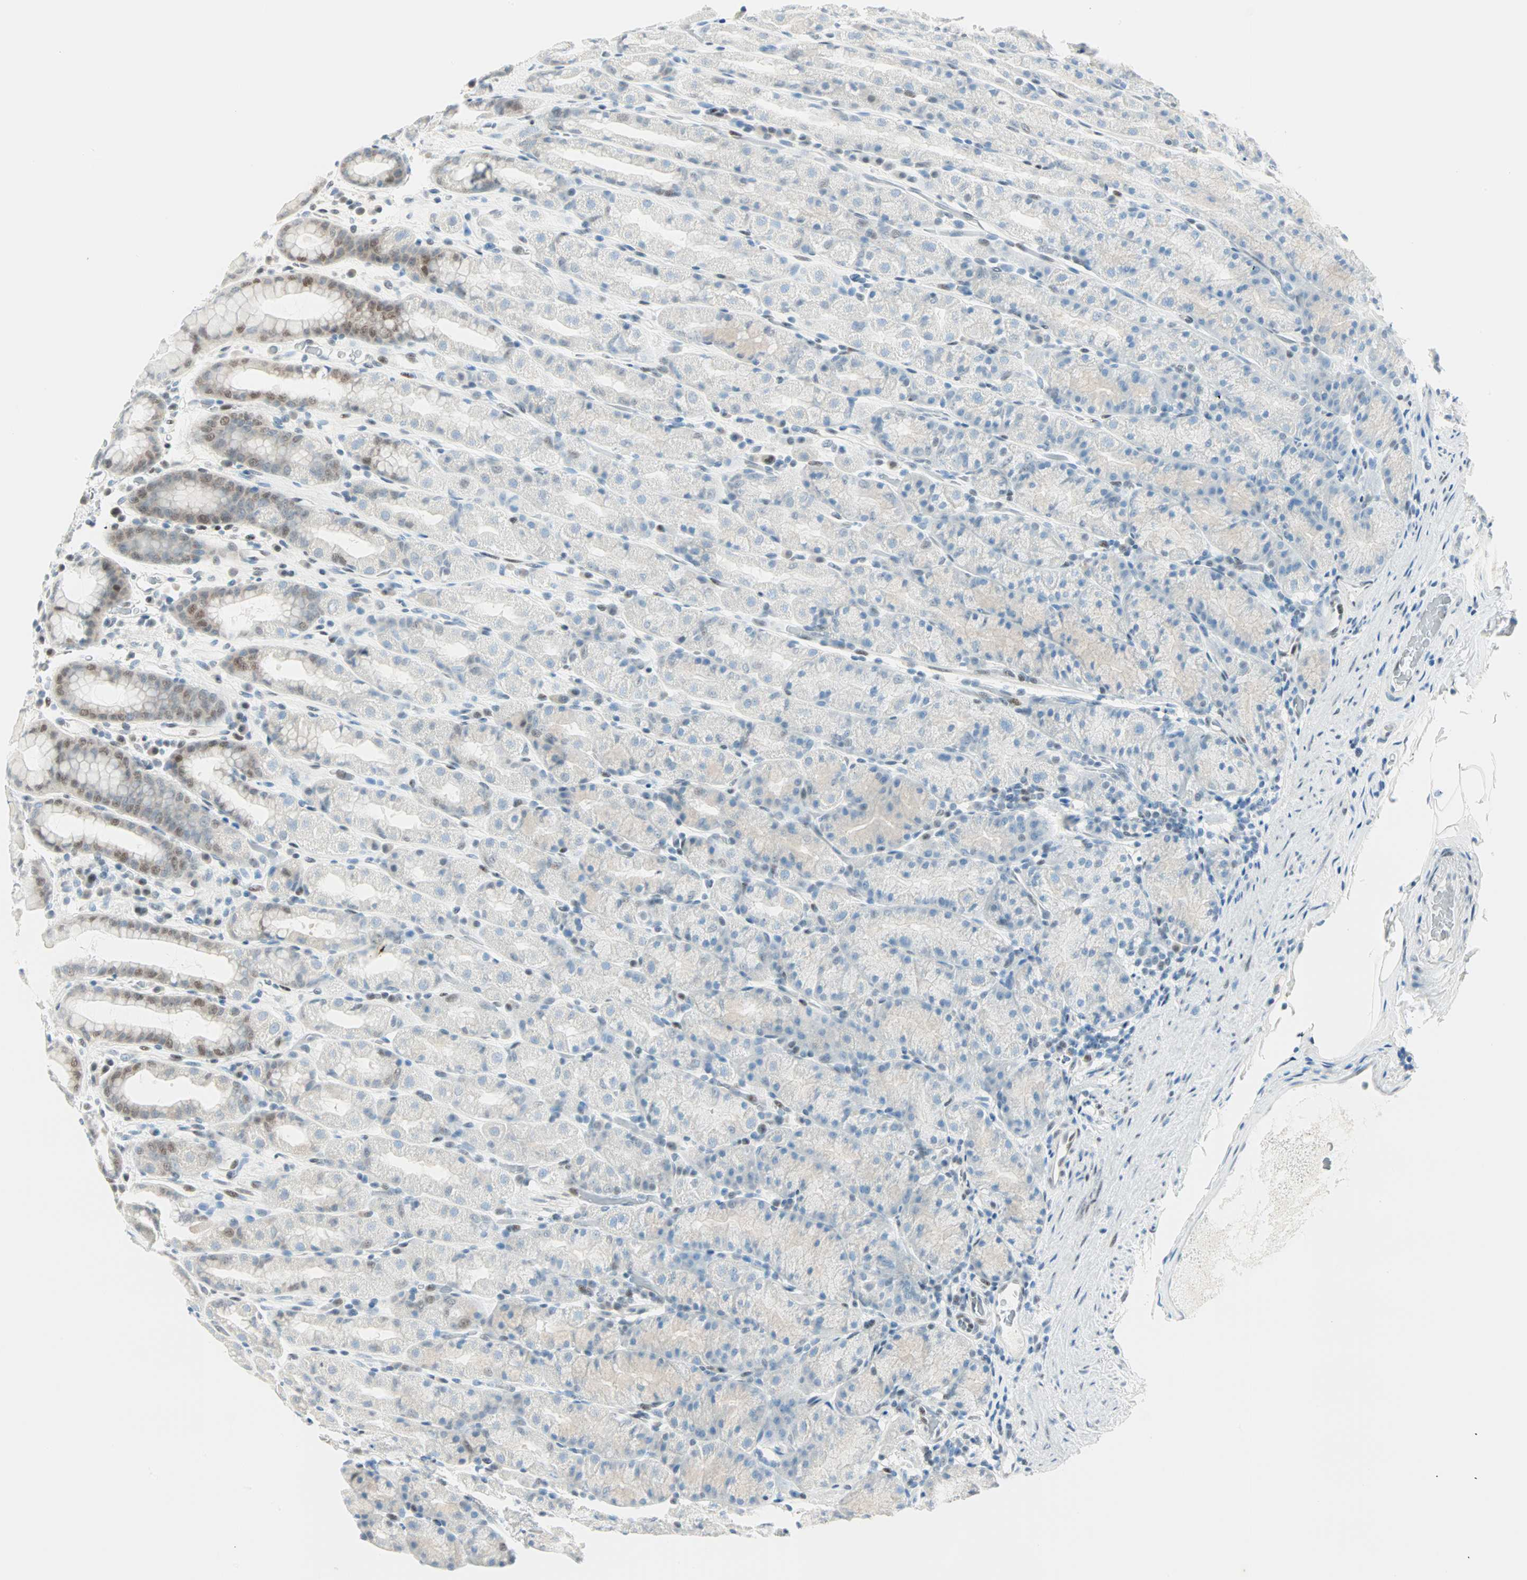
{"staining": {"intensity": "weak", "quantity": "<25%", "location": "nuclear"}, "tissue": "stomach", "cell_type": "Glandular cells", "image_type": "normal", "snomed": [{"axis": "morphology", "description": "Normal tissue, NOS"}, {"axis": "topography", "description": "Stomach, upper"}], "caption": "An image of stomach stained for a protein reveals no brown staining in glandular cells.", "gene": "PKNOX1", "patient": {"sex": "male", "age": 68}}